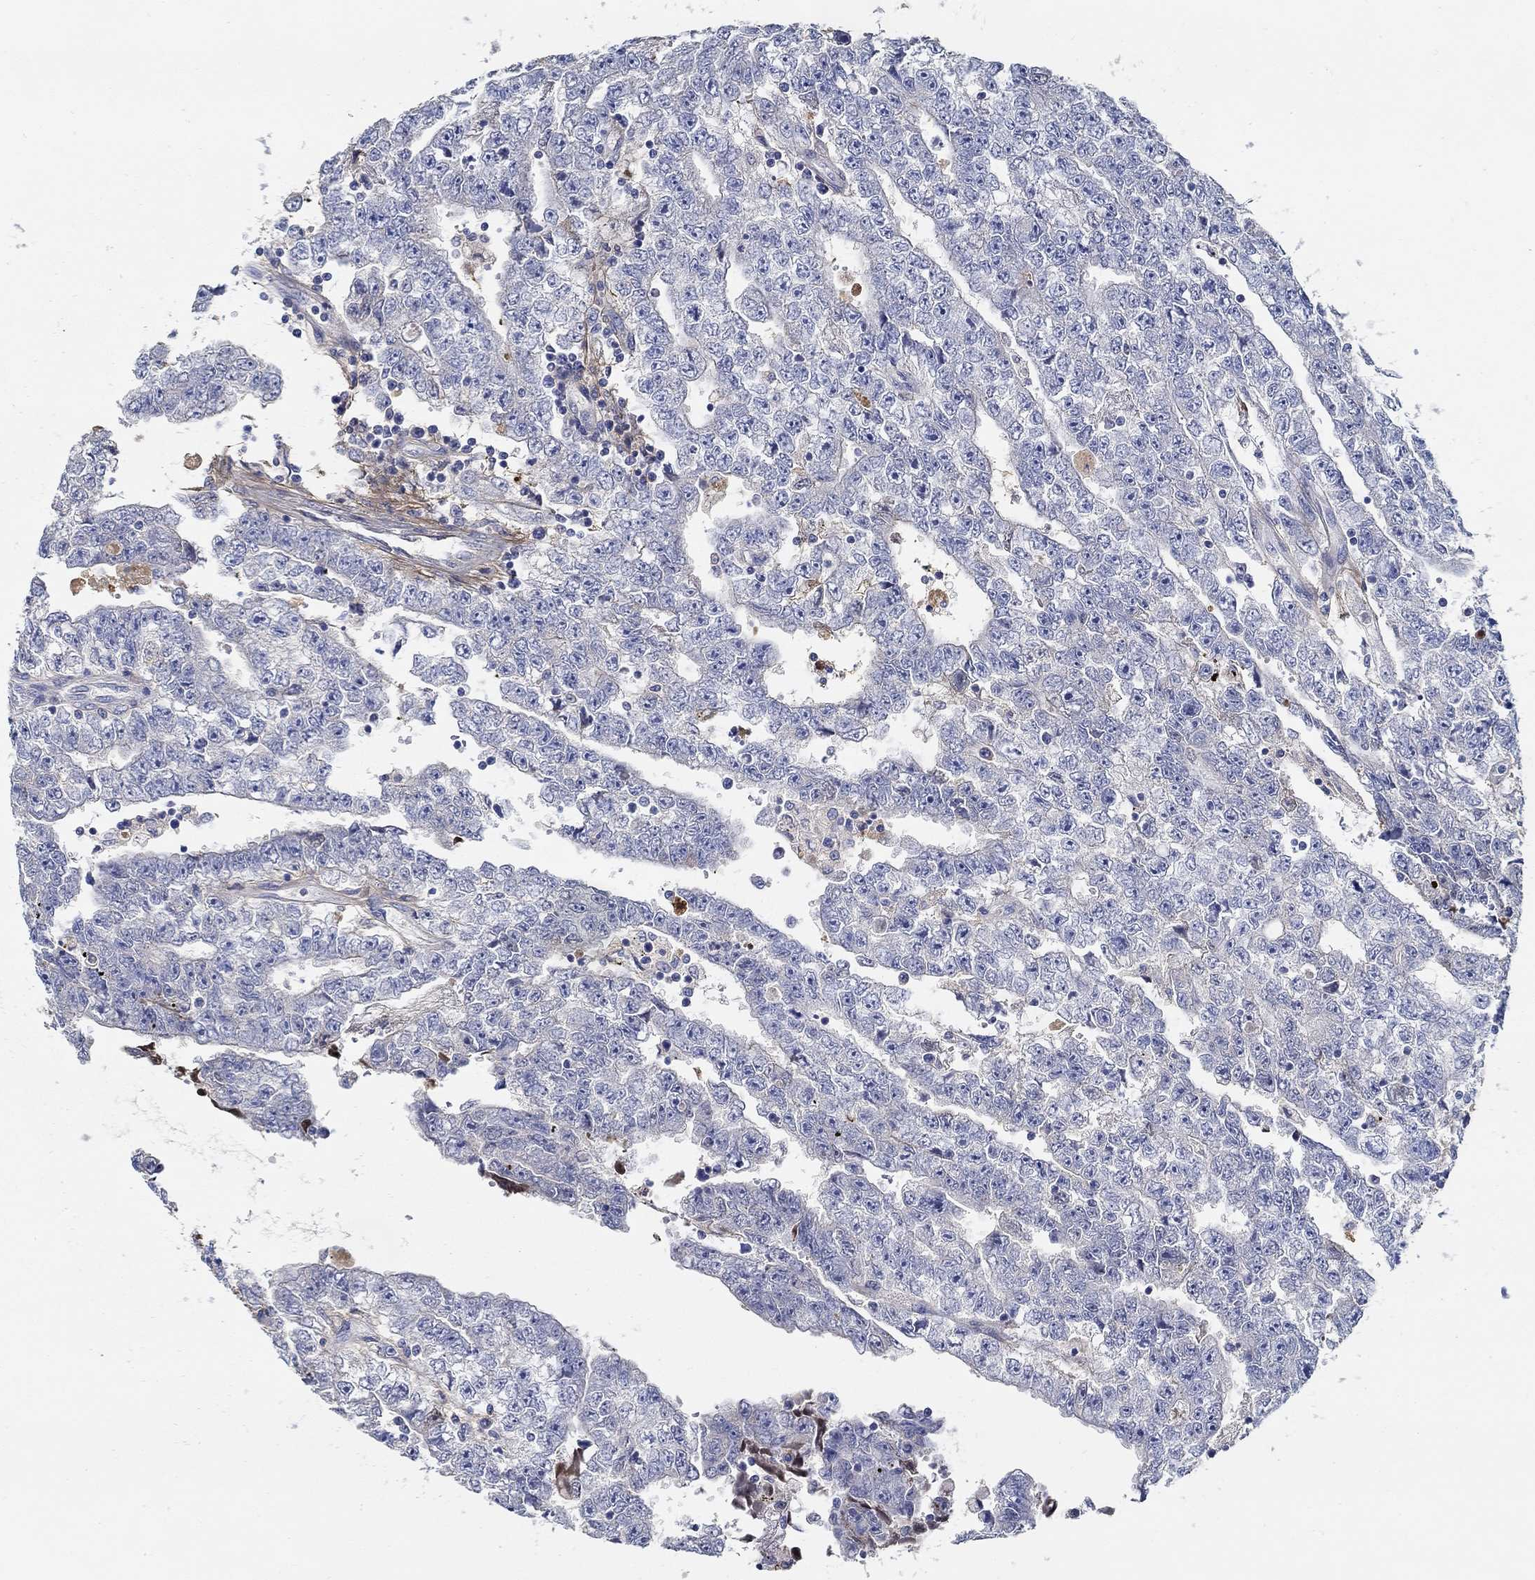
{"staining": {"intensity": "negative", "quantity": "none", "location": "none"}, "tissue": "testis cancer", "cell_type": "Tumor cells", "image_type": "cancer", "snomed": [{"axis": "morphology", "description": "Carcinoma, Embryonal, NOS"}, {"axis": "topography", "description": "Testis"}], "caption": "DAB (3,3'-diaminobenzidine) immunohistochemical staining of human embryonal carcinoma (testis) shows no significant staining in tumor cells.", "gene": "TGFBI", "patient": {"sex": "male", "age": 25}}